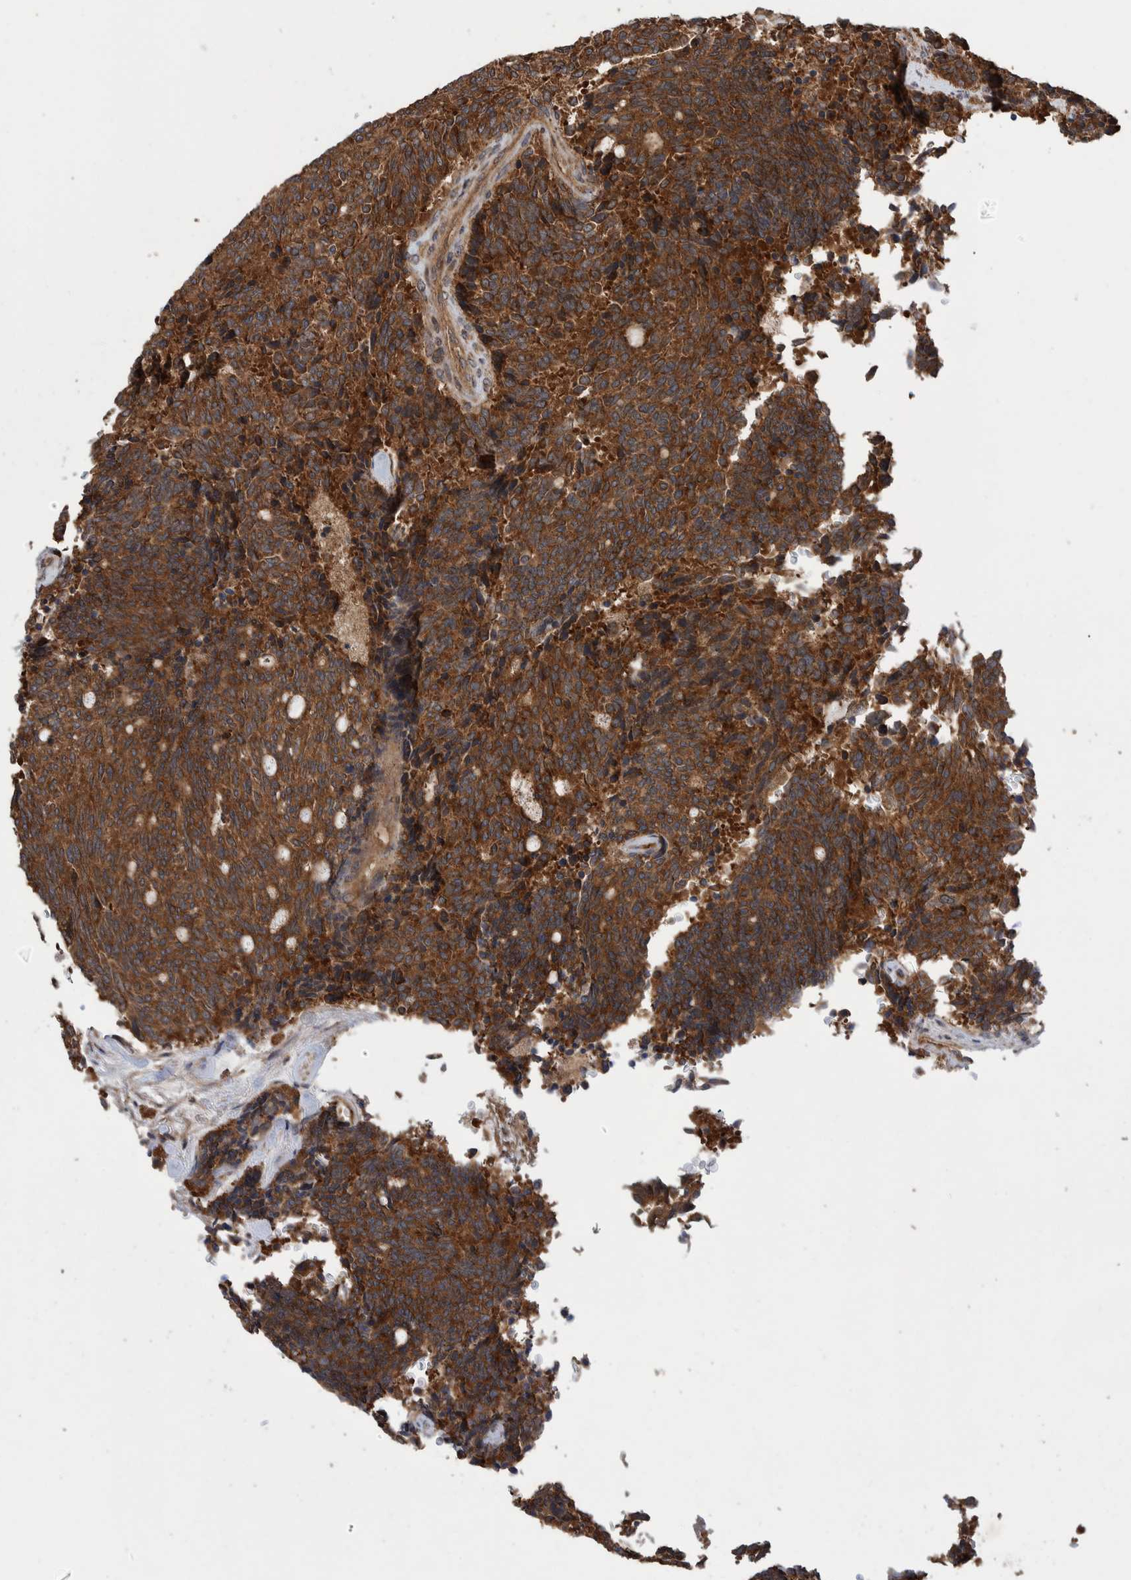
{"staining": {"intensity": "strong", "quantity": ">75%", "location": "cytoplasmic/membranous"}, "tissue": "carcinoid", "cell_type": "Tumor cells", "image_type": "cancer", "snomed": [{"axis": "morphology", "description": "Carcinoid, malignant, NOS"}, {"axis": "topography", "description": "Pancreas"}], "caption": "This micrograph shows immunohistochemistry (IHC) staining of human malignant carcinoid, with high strong cytoplasmic/membranous positivity in approximately >75% of tumor cells.", "gene": "VBP1", "patient": {"sex": "female", "age": 54}}